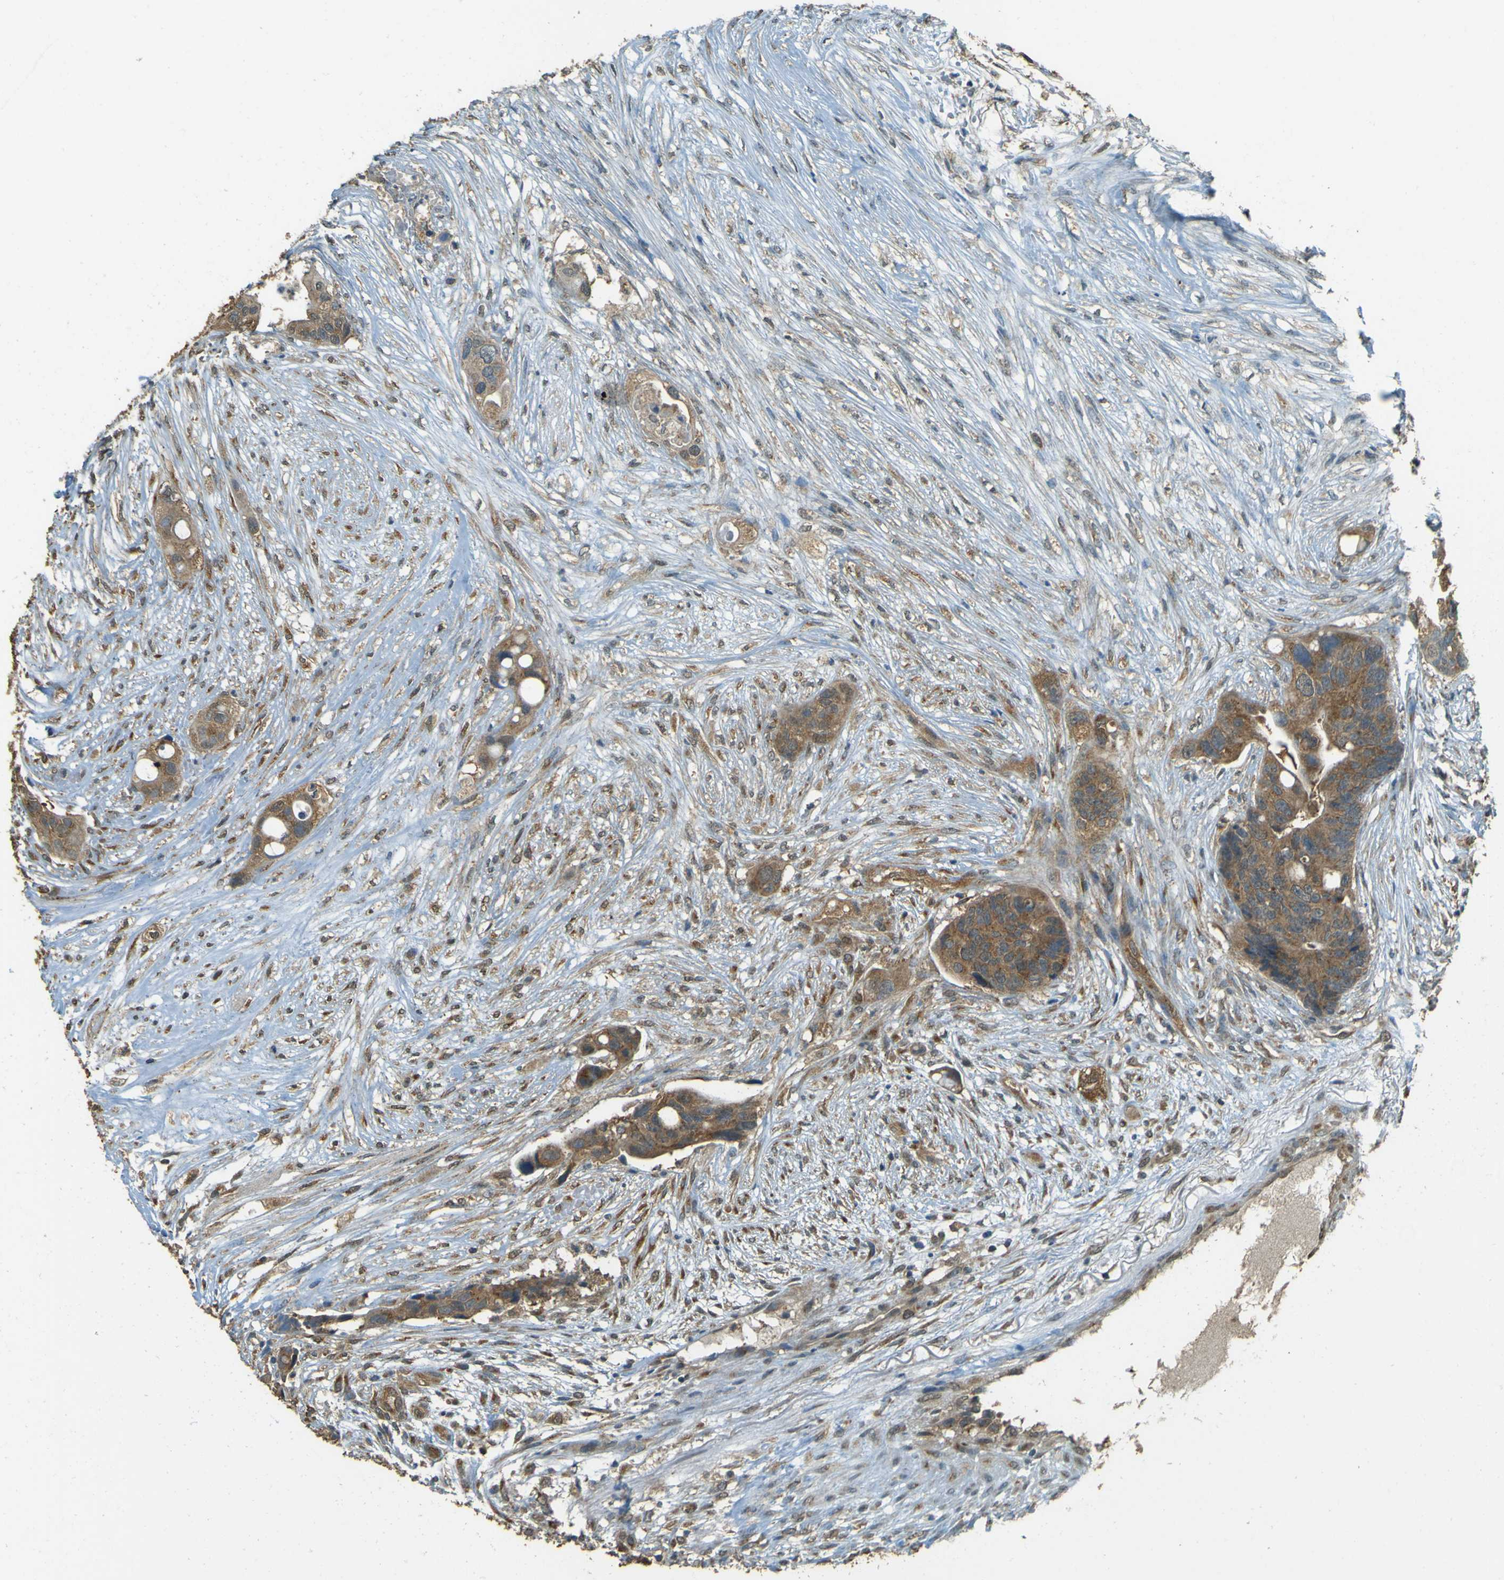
{"staining": {"intensity": "moderate", "quantity": ">75%", "location": "cytoplasmic/membranous"}, "tissue": "colorectal cancer", "cell_type": "Tumor cells", "image_type": "cancer", "snomed": [{"axis": "morphology", "description": "Adenocarcinoma, NOS"}, {"axis": "topography", "description": "Colon"}], "caption": "Adenocarcinoma (colorectal) stained with a protein marker shows moderate staining in tumor cells.", "gene": "GOLGA1", "patient": {"sex": "female", "age": 57}}